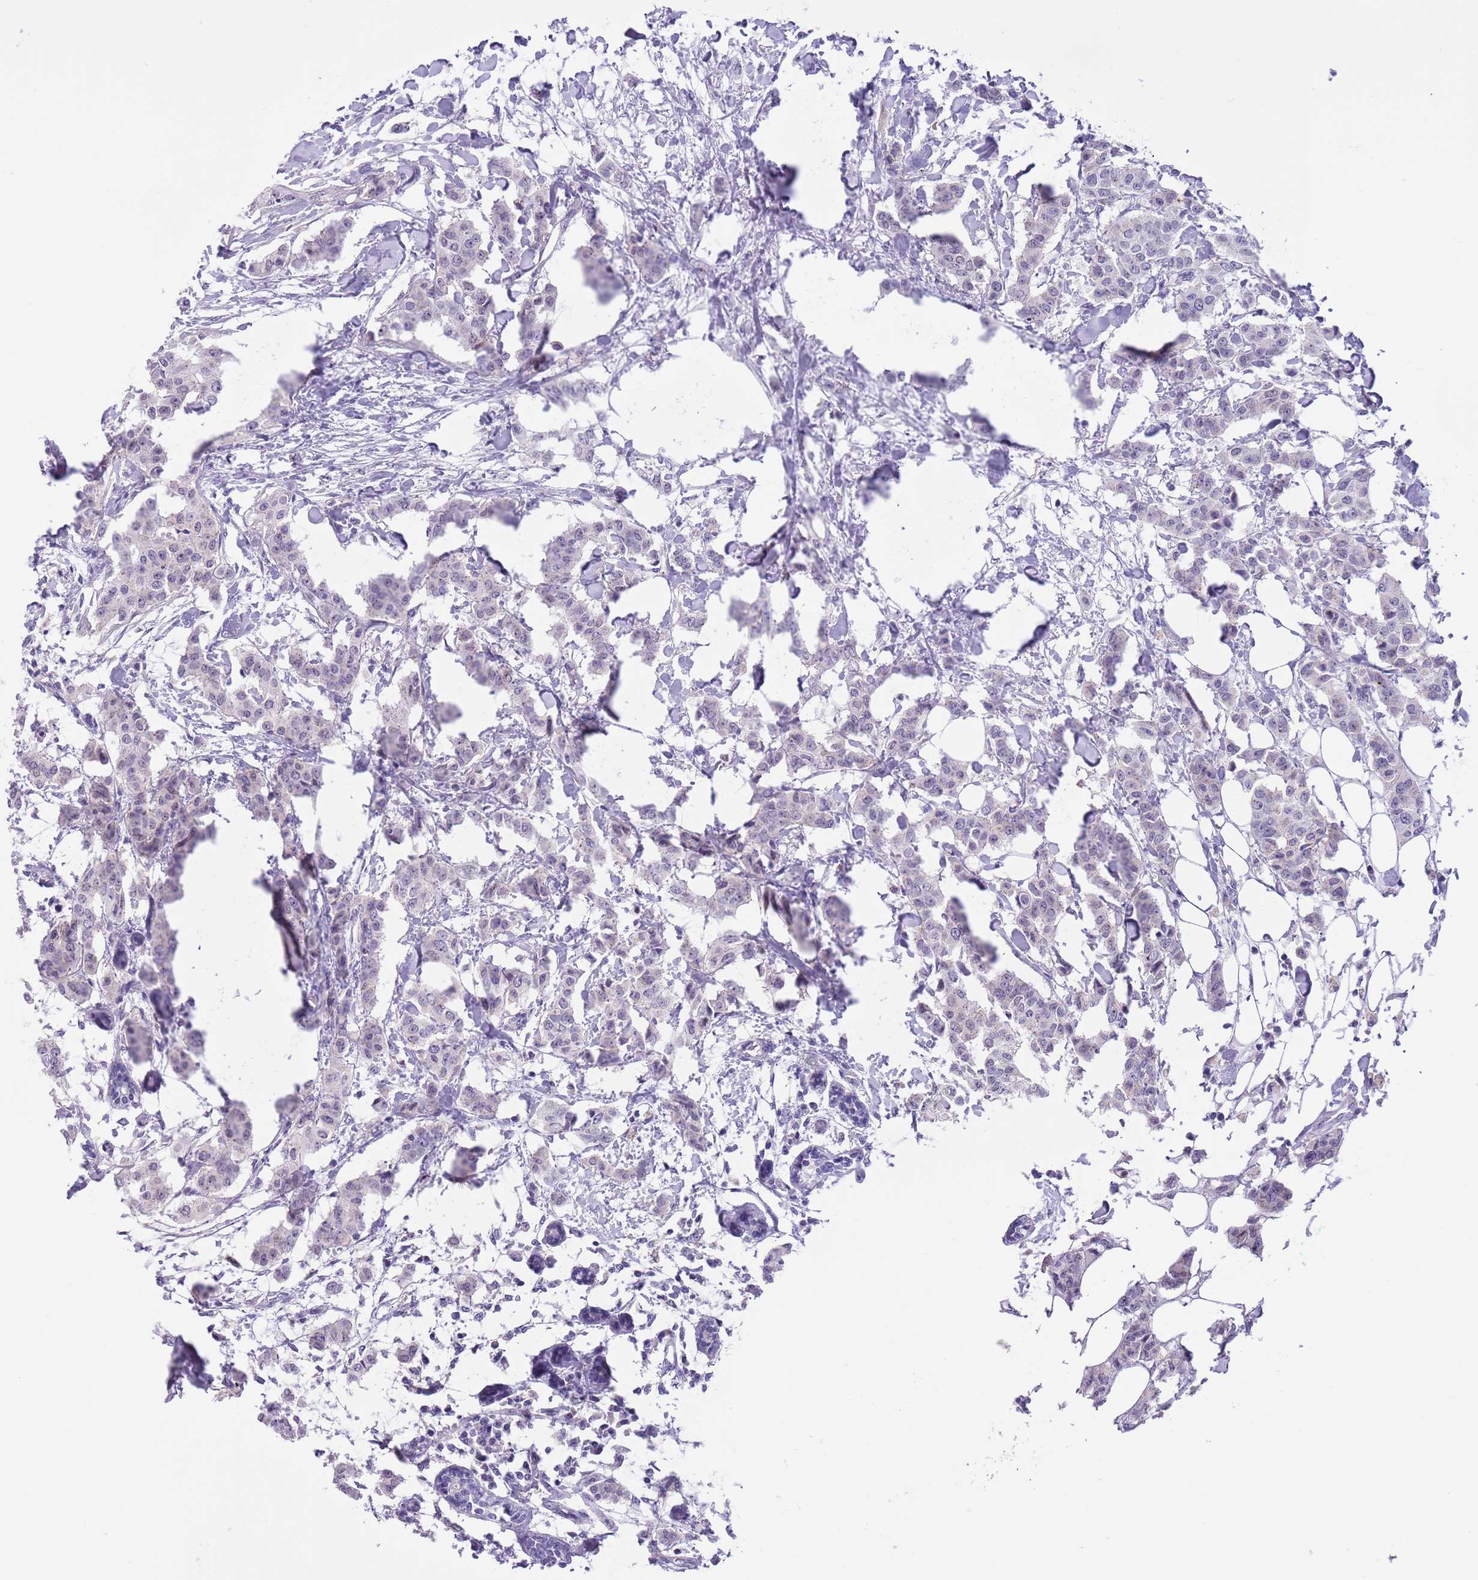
{"staining": {"intensity": "negative", "quantity": "none", "location": "none"}, "tissue": "breast cancer", "cell_type": "Tumor cells", "image_type": "cancer", "snomed": [{"axis": "morphology", "description": "Duct carcinoma"}, {"axis": "topography", "description": "Breast"}], "caption": "A micrograph of breast cancer stained for a protein exhibits no brown staining in tumor cells.", "gene": "PFKFB2", "patient": {"sex": "female", "age": 40}}